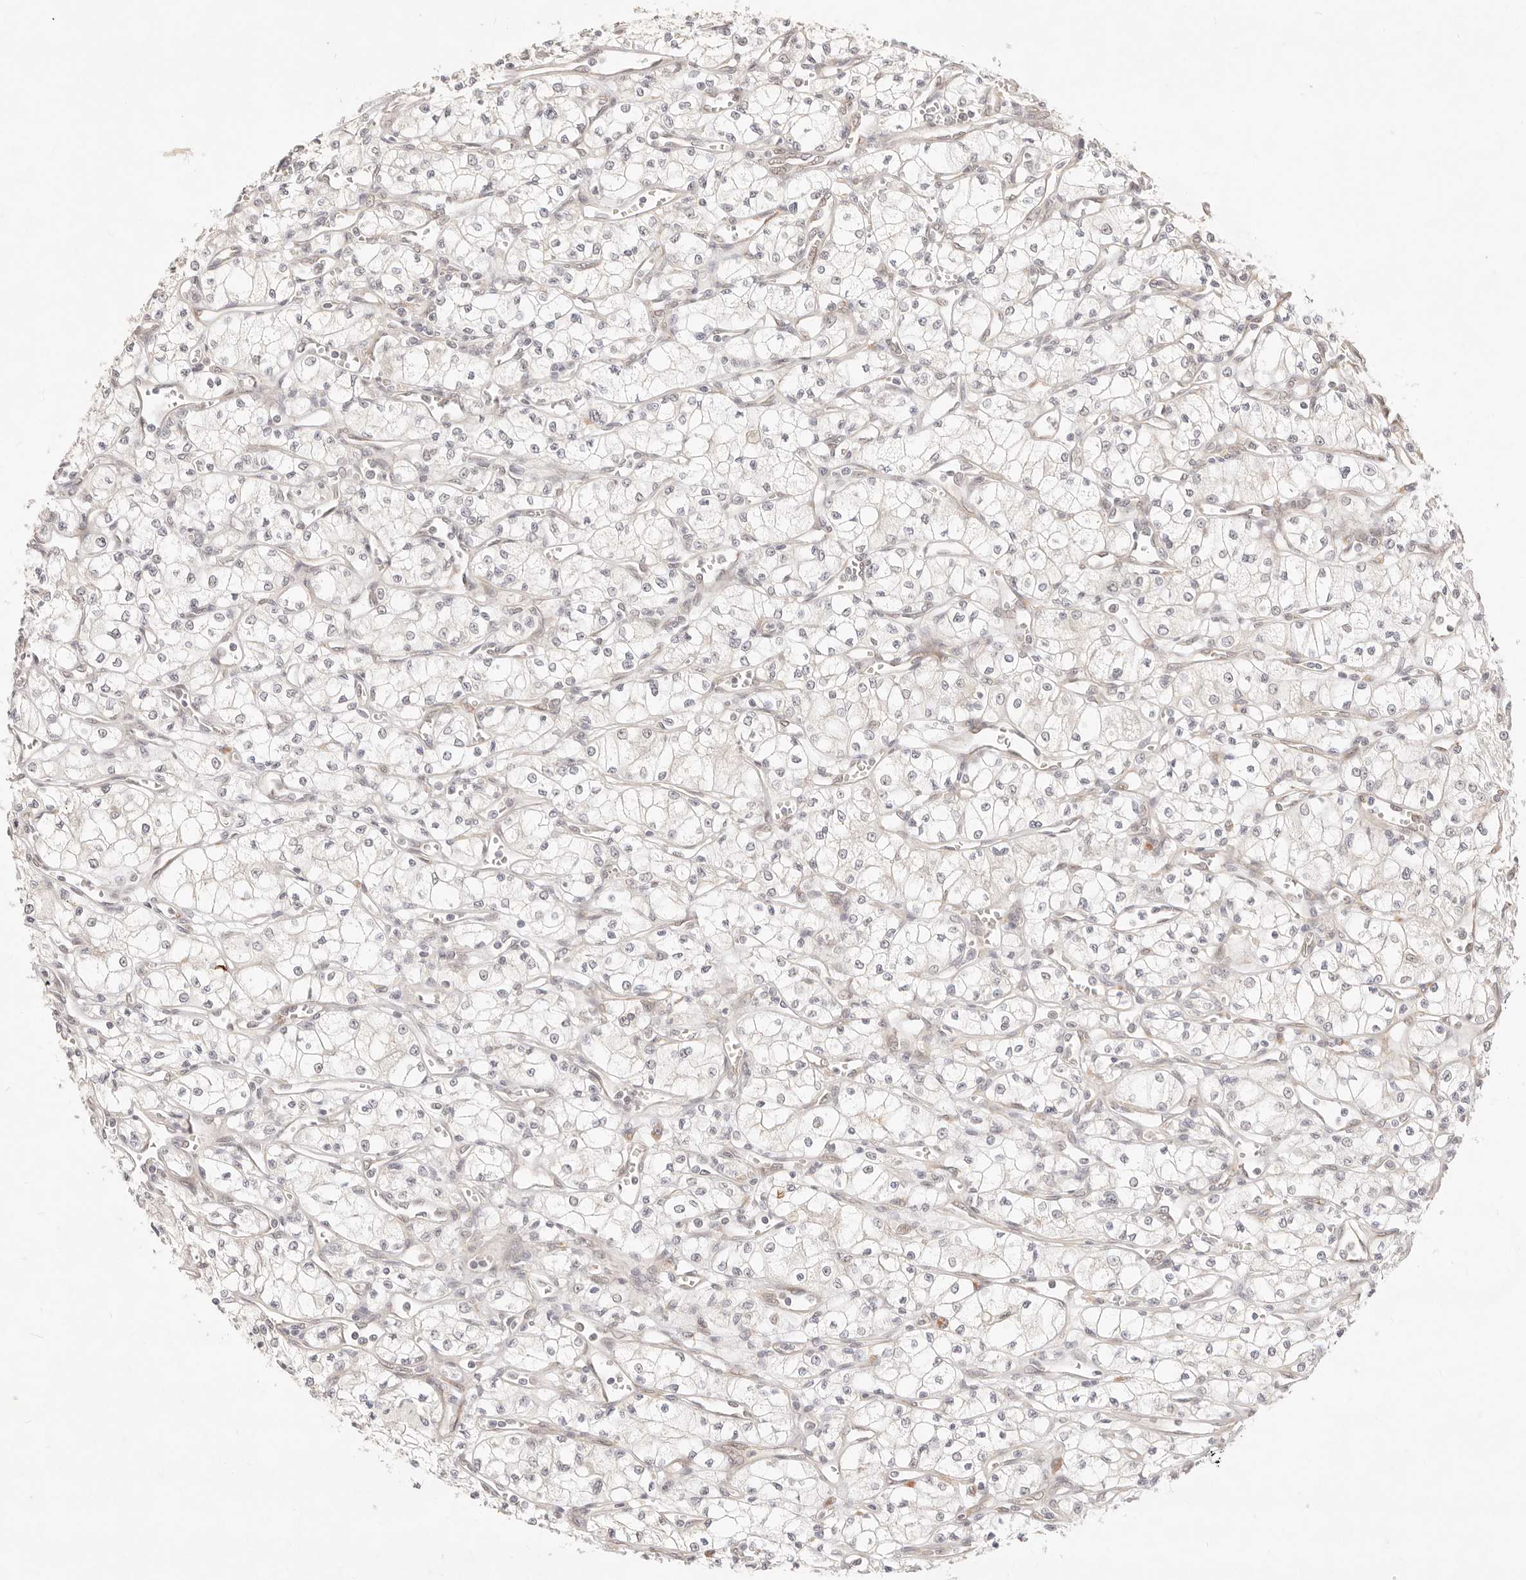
{"staining": {"intensity": "negative", "quantity": "none", "location": "none"}, "tissue": "renal cancer", "cell_type": "Tumor cells", "image_type": "cancer", "snomed": [{"axis": "morphology", "description": "Adenocarcinoma, NOS"}, {"axis": "topography", "description": "Kidney"}], "caption": "Protein analysis of renal cancer (adenocarcinoma) displays no significant expression in tumor cells. (DAB (3,3'-diaminobenzidine) immunohistochemistry, high magnification).", "gene": "GPR156", "patient": {"sex": "male", "age": 59}}